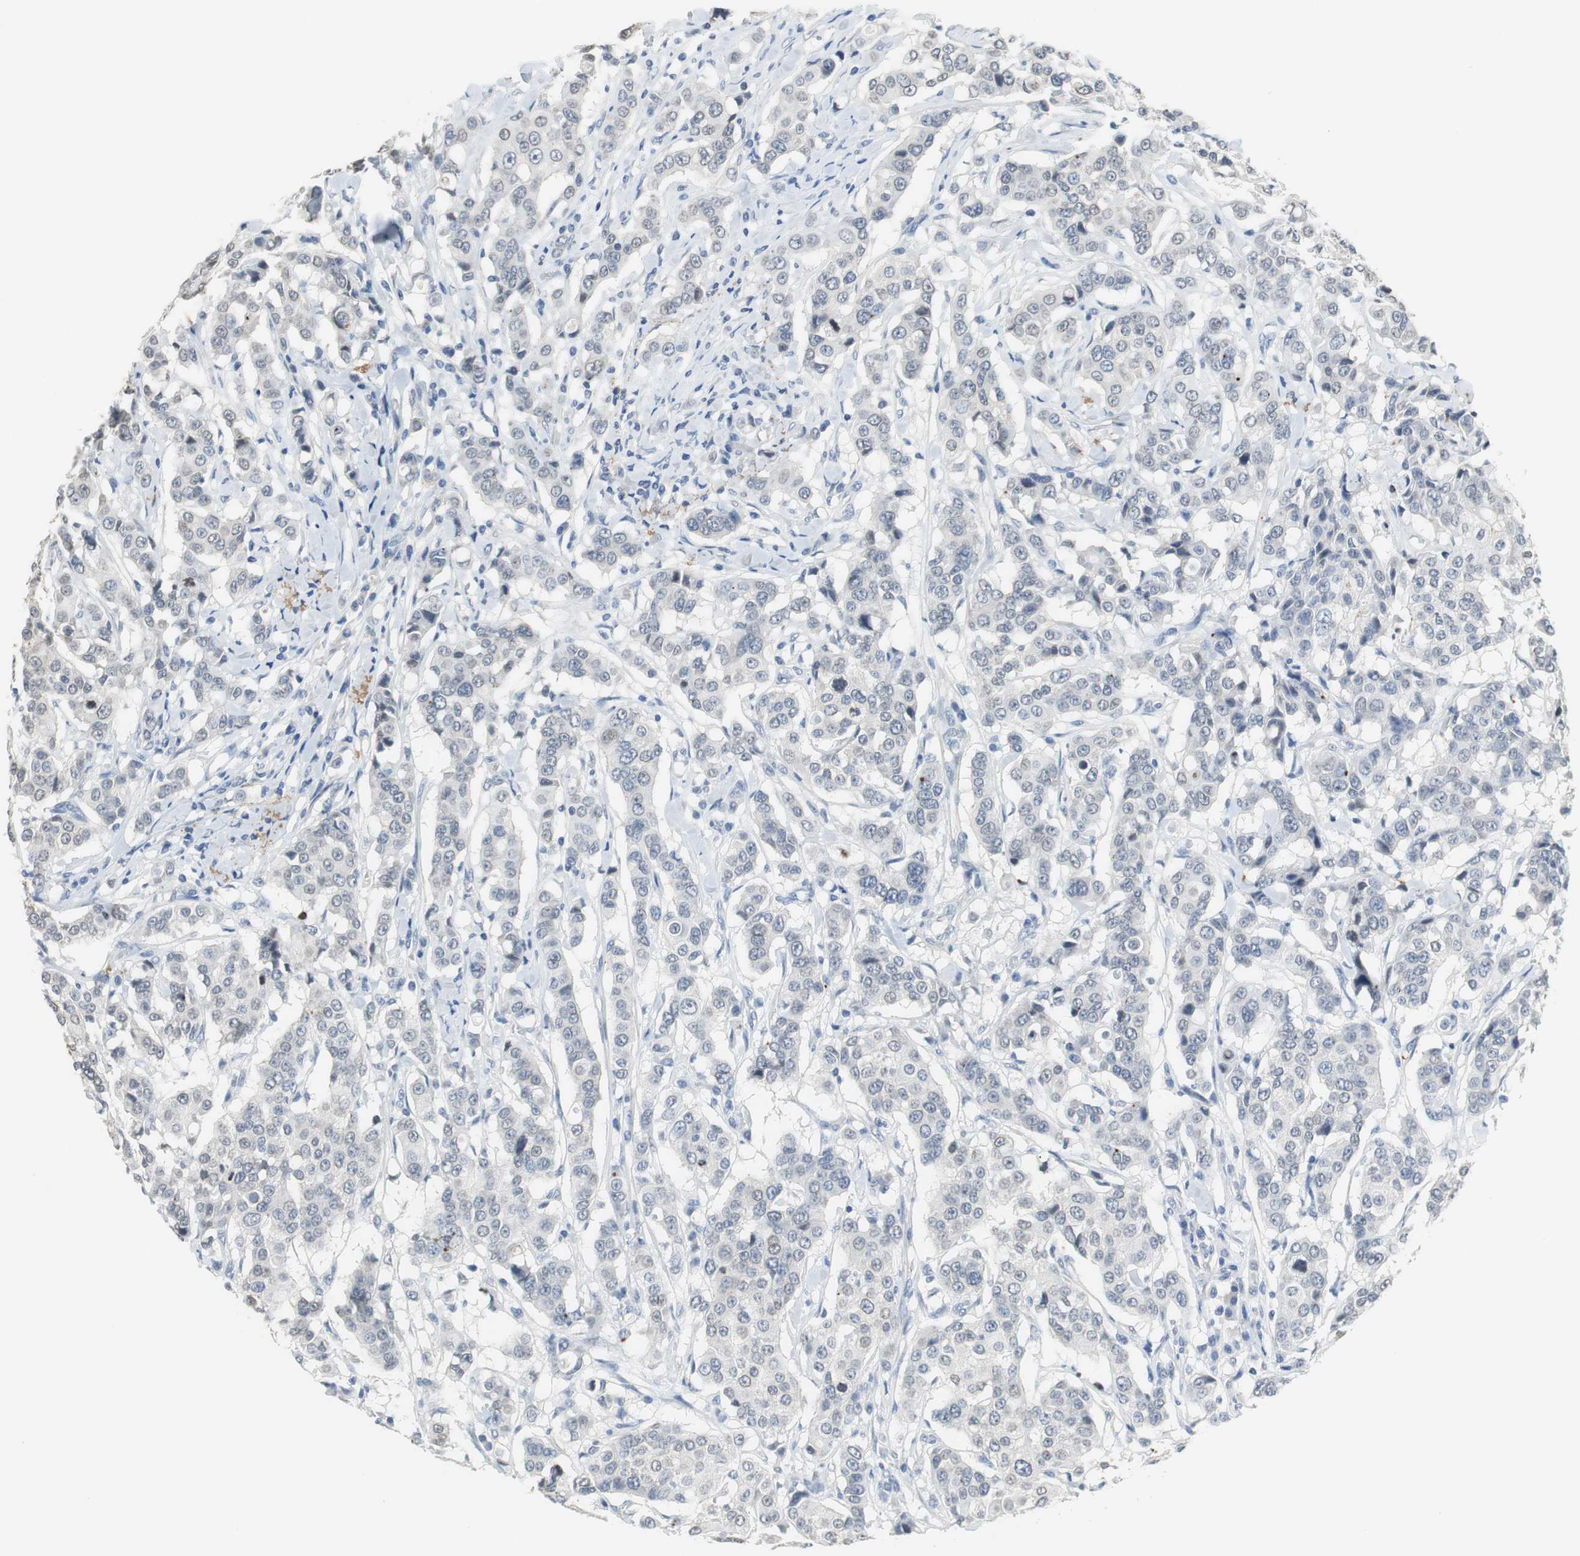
{"staining": {"intensity": "negative", "quantity": "none", "location": "none"}, "tissue": "breast cancer", "cell_type": "Tumor cells", "image_type": "cancer", "snomed": [{"axis": "morphology", "description": "Duct carcinoma"}, {"axis": "topography", "description": "Breast"}], "caption": "This is a histopathology image of immunohistochemistry (IHC) staining of invasive ductal carcinoma (breast), which shows no positivity in tumor cells.", "gene": "MUC7", "patient": {"sex": "female", "age": 27}}